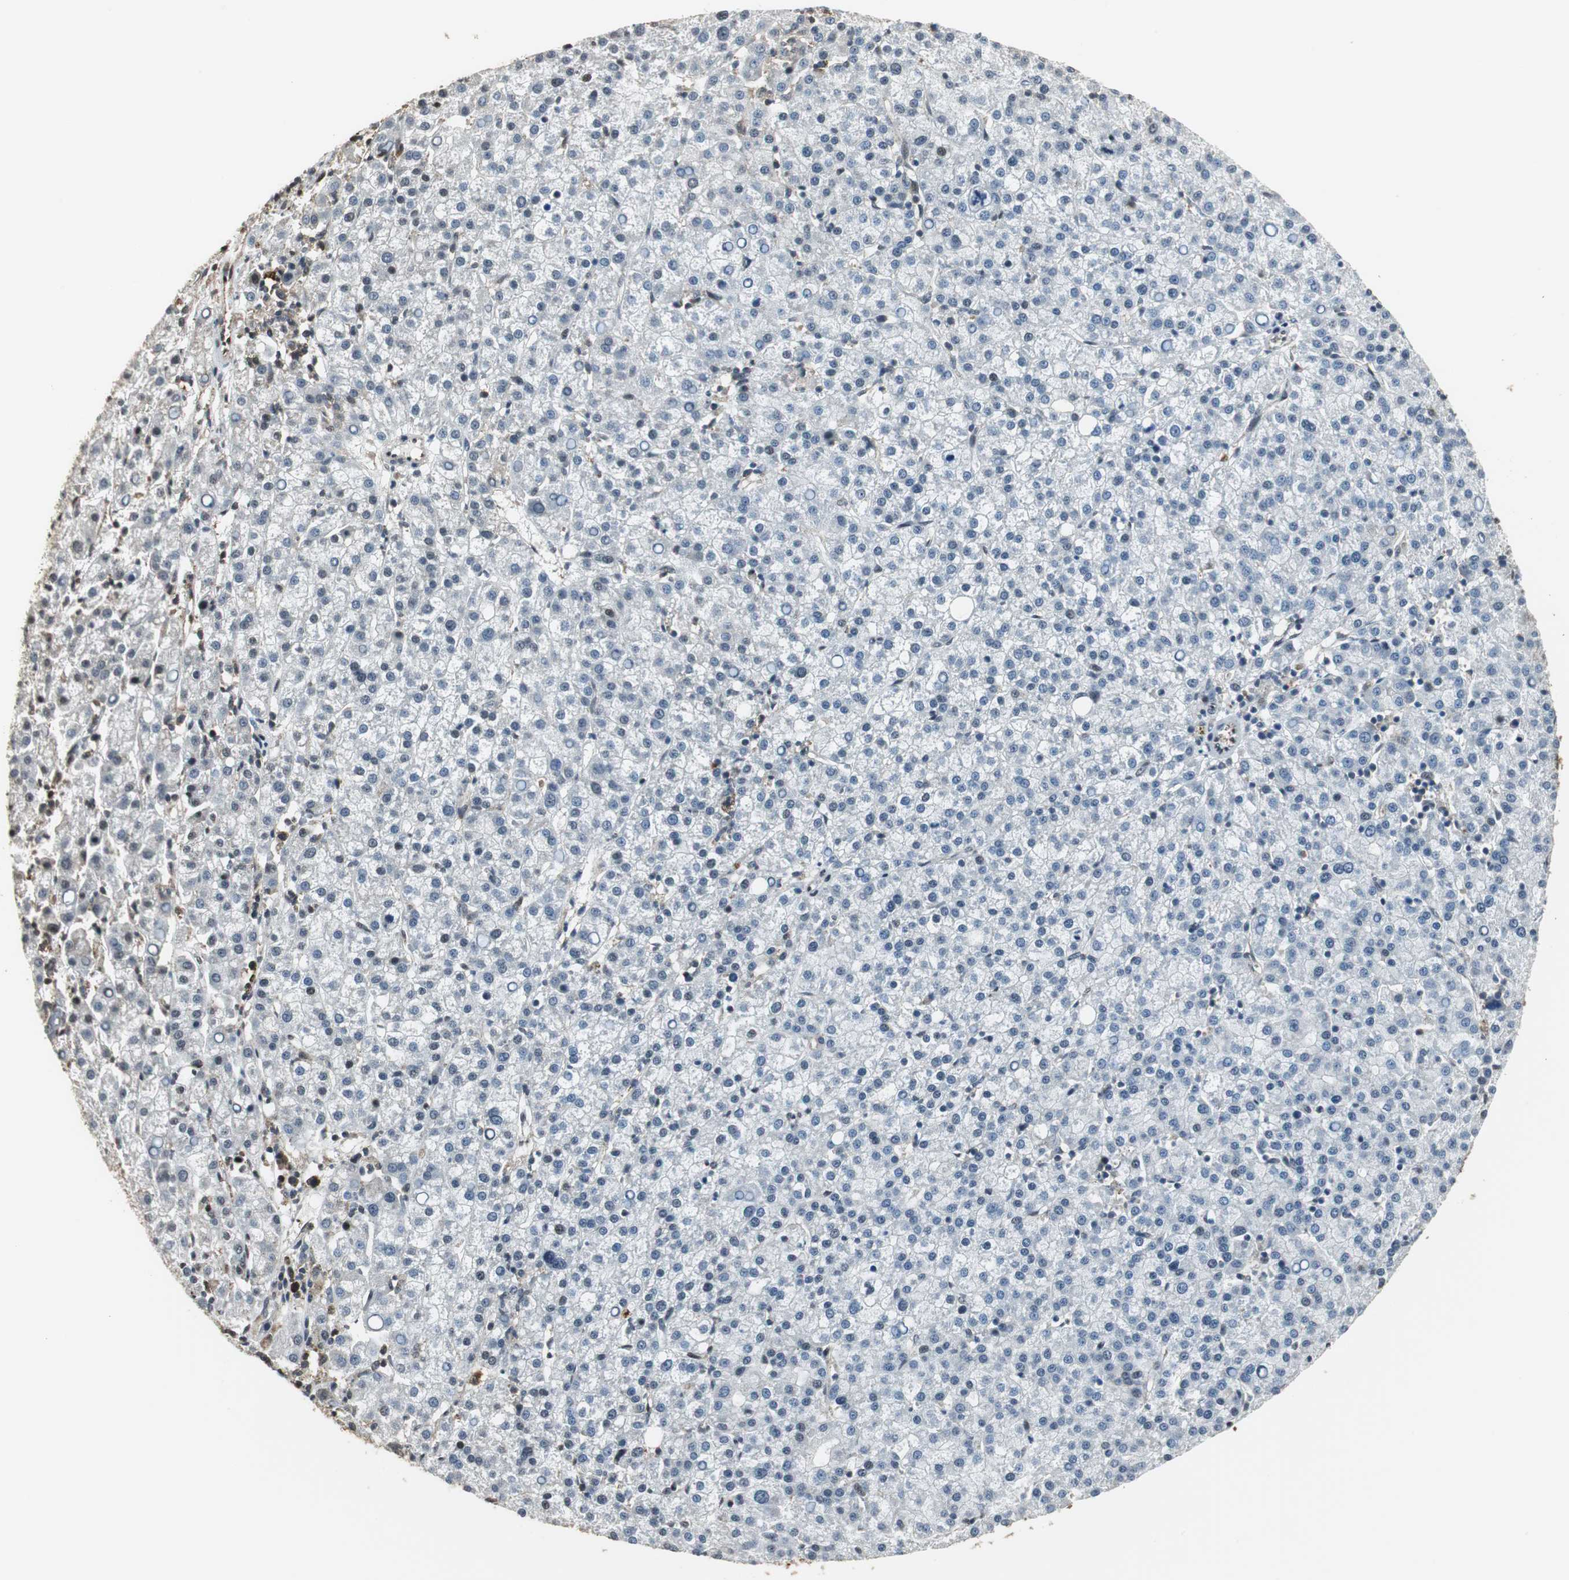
{"staining": {"intensity": "weak", "quantity": ">75%", "location": "cytoplasmic/membranous"}, "tissue": "liver cancer", "cell_type": "Tumor cells", "image_type": "cancer", "snomed": [{"axis": "morphology", "description": "Carcinoma, Hepatocellular, NOS"}, {"axis": "topography", "description": "Liver"}], "caption": "An immunohistochemistry image of tumor tissue is shown. Protein staining in brown labels weak cytoplasmic/membranous positivity in liver hepatocellular carcinoma within tumor cells. The protein of interest is shown in brown color, while the nuclei are stained blue.", "gene": "CCT5", "patient": {"sex": "female", "age": 58}}